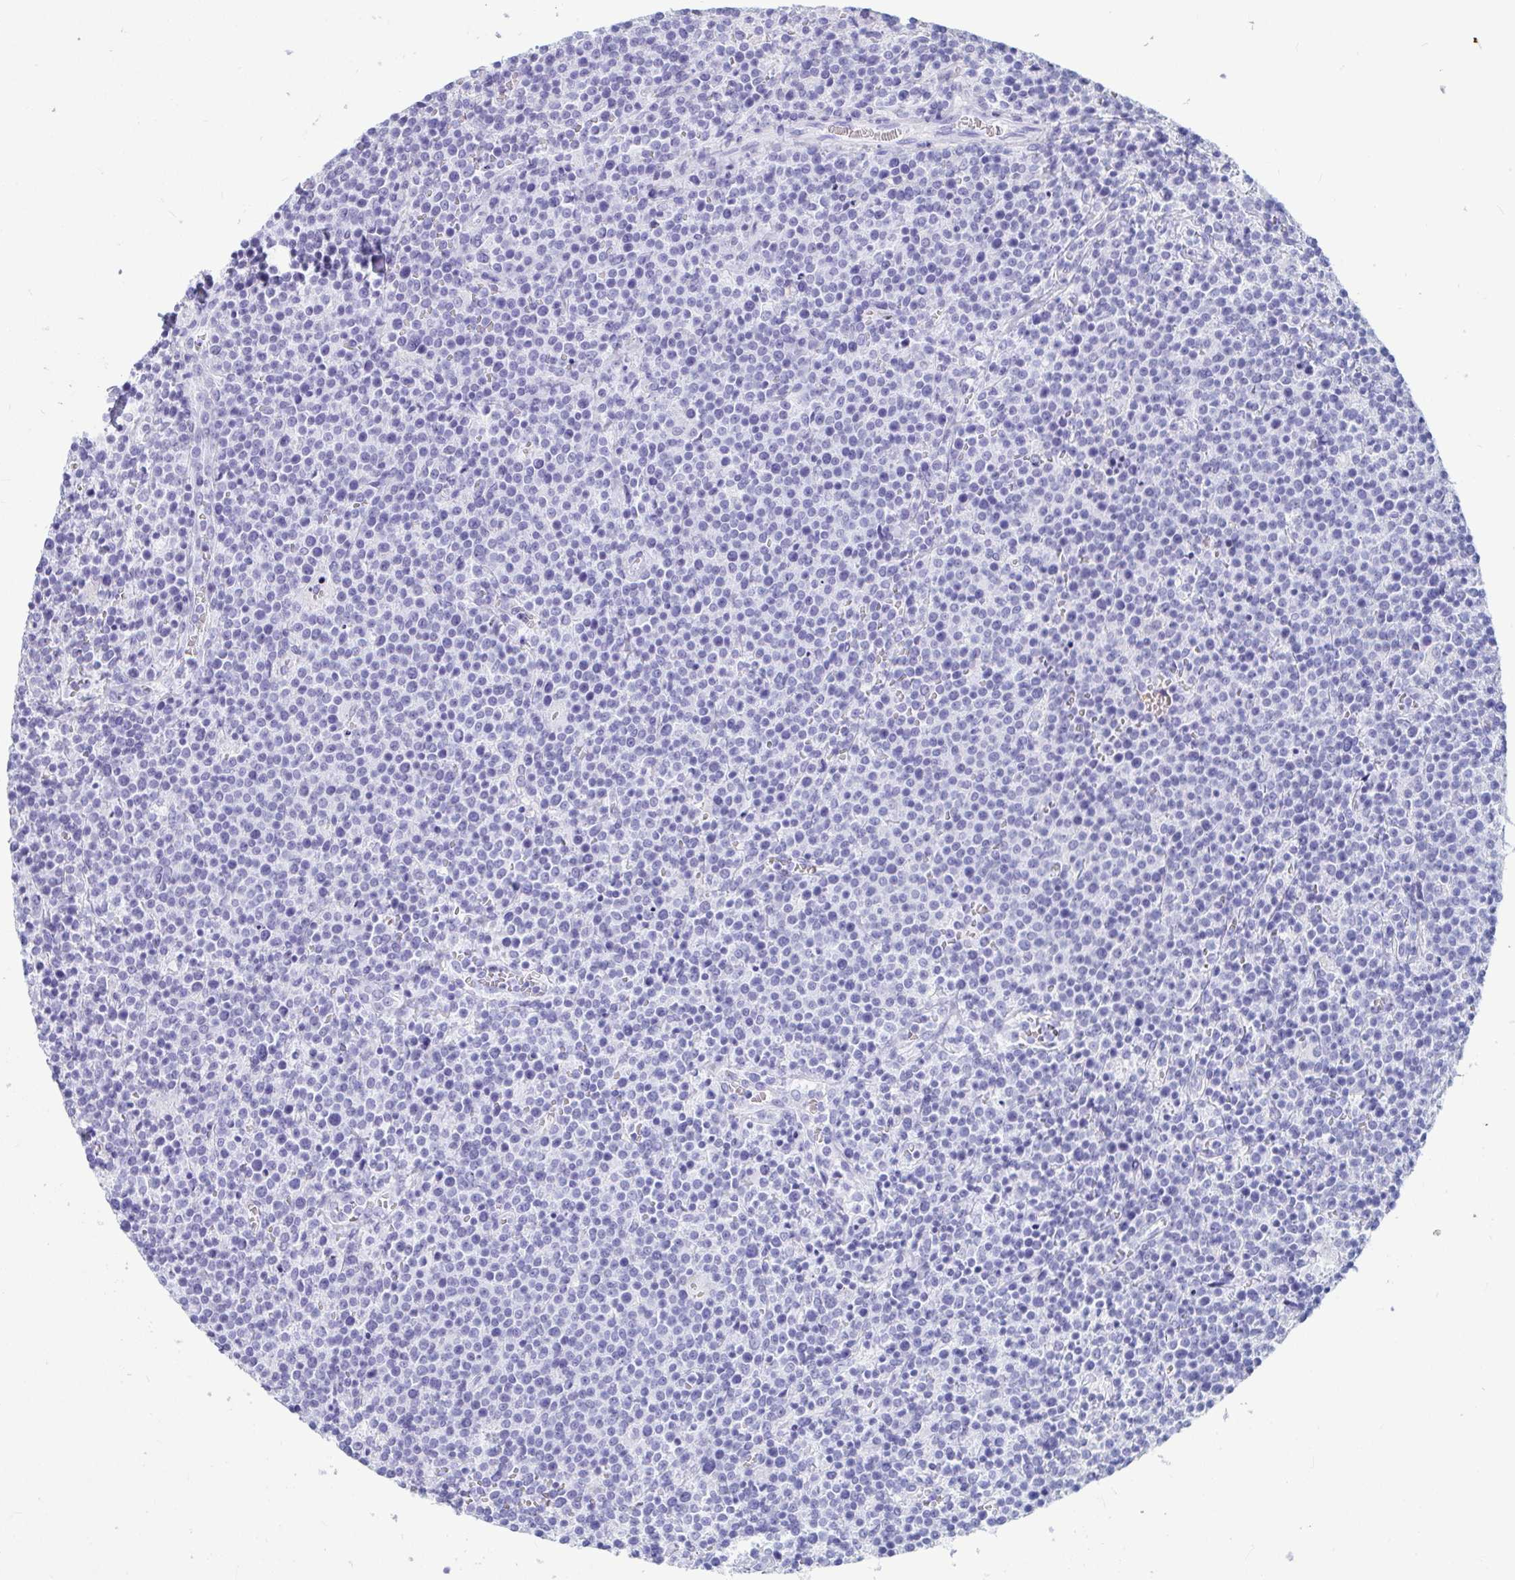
{"staining": {"intensity": "negative", "quantity": "none", "location": "none"}, "tissue": "lymphoma", "cell_type": "Tumor cells", "image_type": "cancer", "snomed": [{"axis": "morphology", "description": "Malignant lymphoma, non-Hodgkin's type, High grade"}, {"axis": "topography", "description": "Lymph node"}], "caption": "There is no significant staining in tumor cells of lymphoma.", "gene": "OR5J2", "patient": {"sex": "male", "age": 61}}